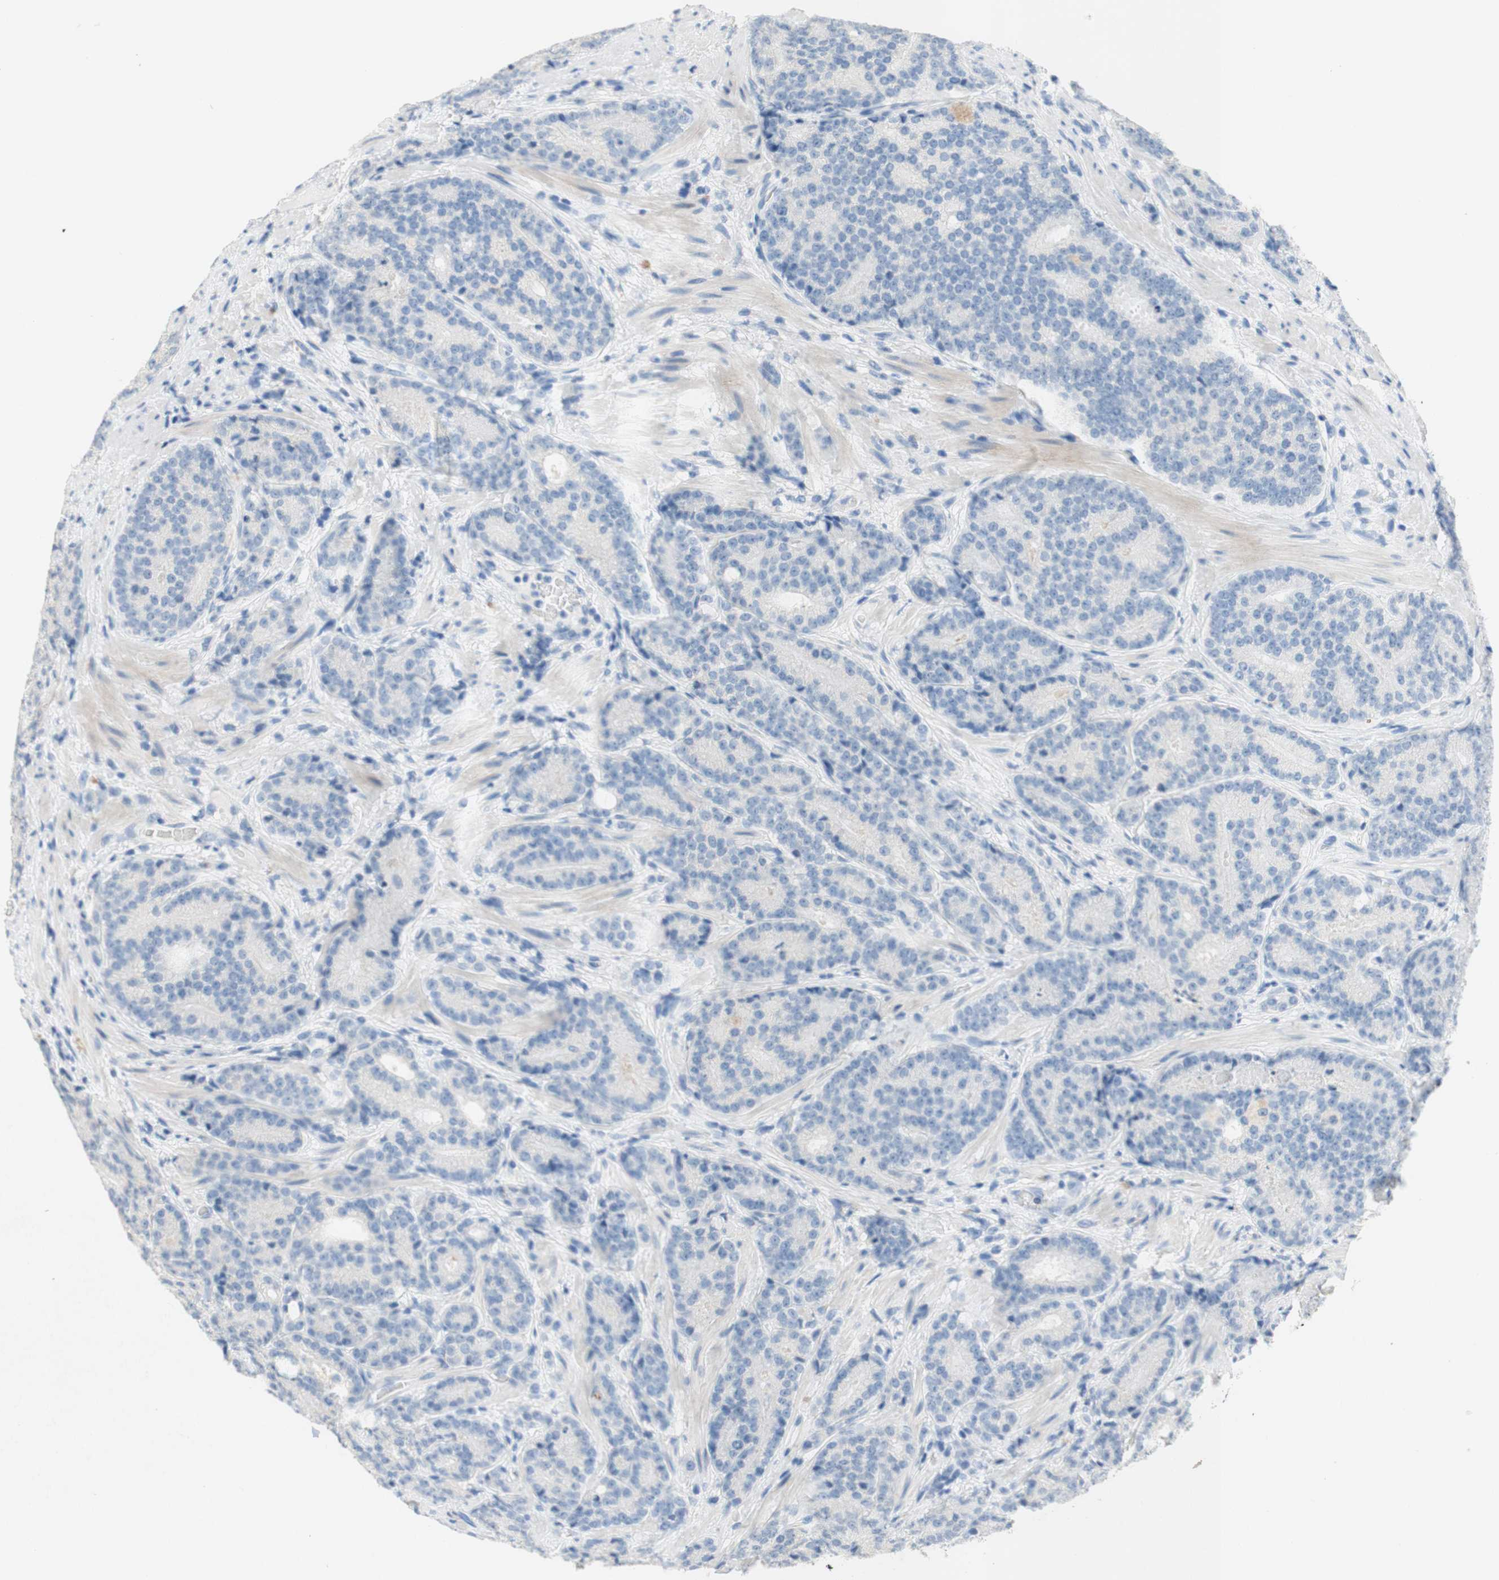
{"staining": {"intensity": "negative", "quantity": "none", "location": "none"}, "tissue": "prostate cancer", "cell_type": "Tumor cells", "image_type": "cancer", "snomed": [{"axis": "morphology", "description": "Adenocarcinoma, High grade"}, {"axis": "topography", "description": "Prostate"}], "caption": "The micrograph displays no staining of tumor cells in prostate high-grade adenocarcinoma. (Immunohistochemistry, brightfield microscopy, high magnification).", "gene": "POLR2J3", "patient": {"sex": "male", "age": 61}}